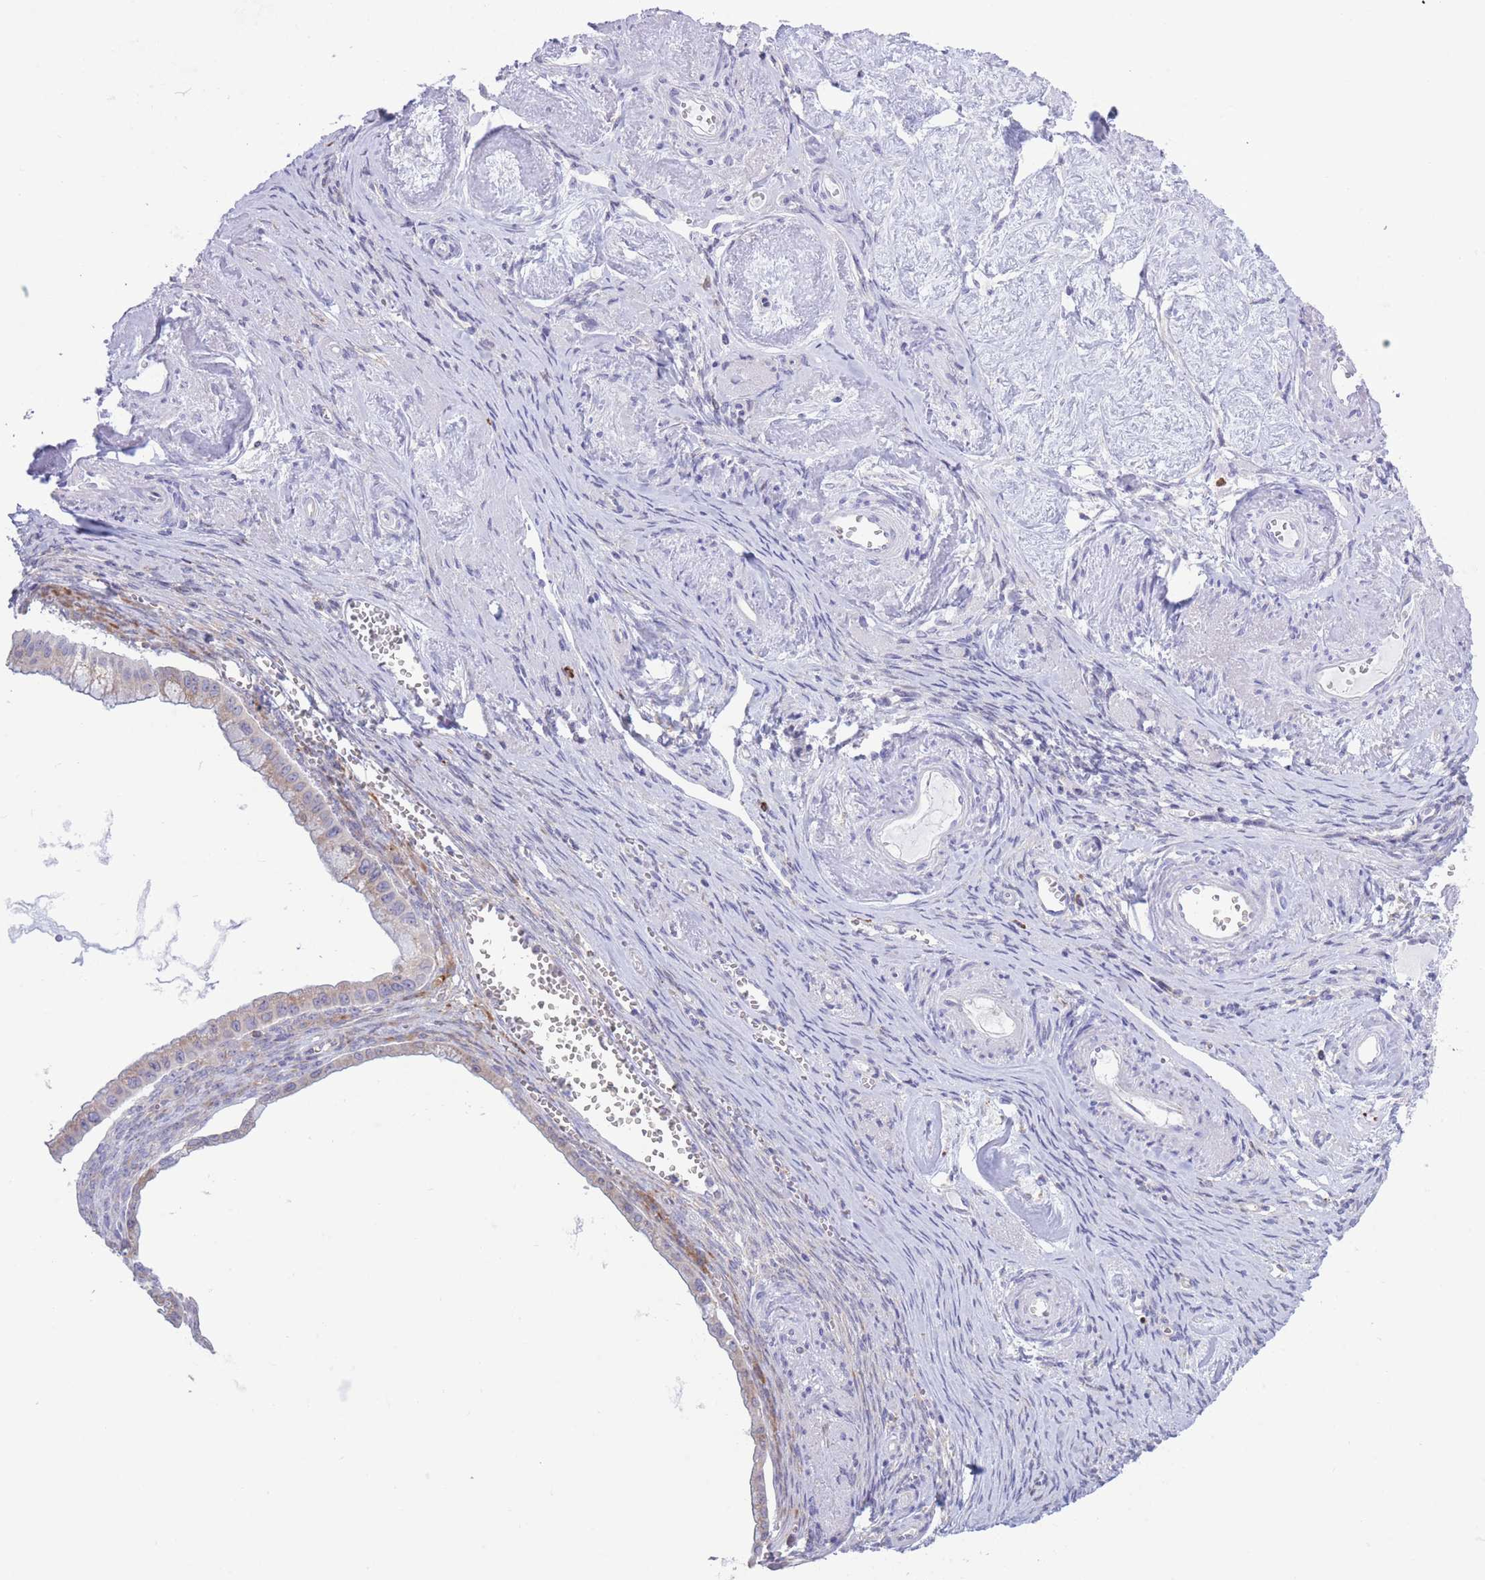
{"staining": {"intensity": "weak", "quantity": "<25%", "location": "cytoplasmic/membranous"}, "tissue": "ovarian cancer", "cell_type": "Tumor cells", "image_type": "cancer", "snomed": [{"axis": "morphology", "description": "Cystadenocarcinoma, mucinous, NOS"}, {"axis": "topography", "description": "Ovary"}], "caption": "DAB immunohistochemical staining of ovarian mucinous cystadenocarcinoma exhibits no significant positivity in tumor cells. The staining is performed using DAB brown chromogen with nuclei counter-stained in using hematoxylin.", "gene": "MYDGF", "patient": {"sex": "female", "age": 59}}